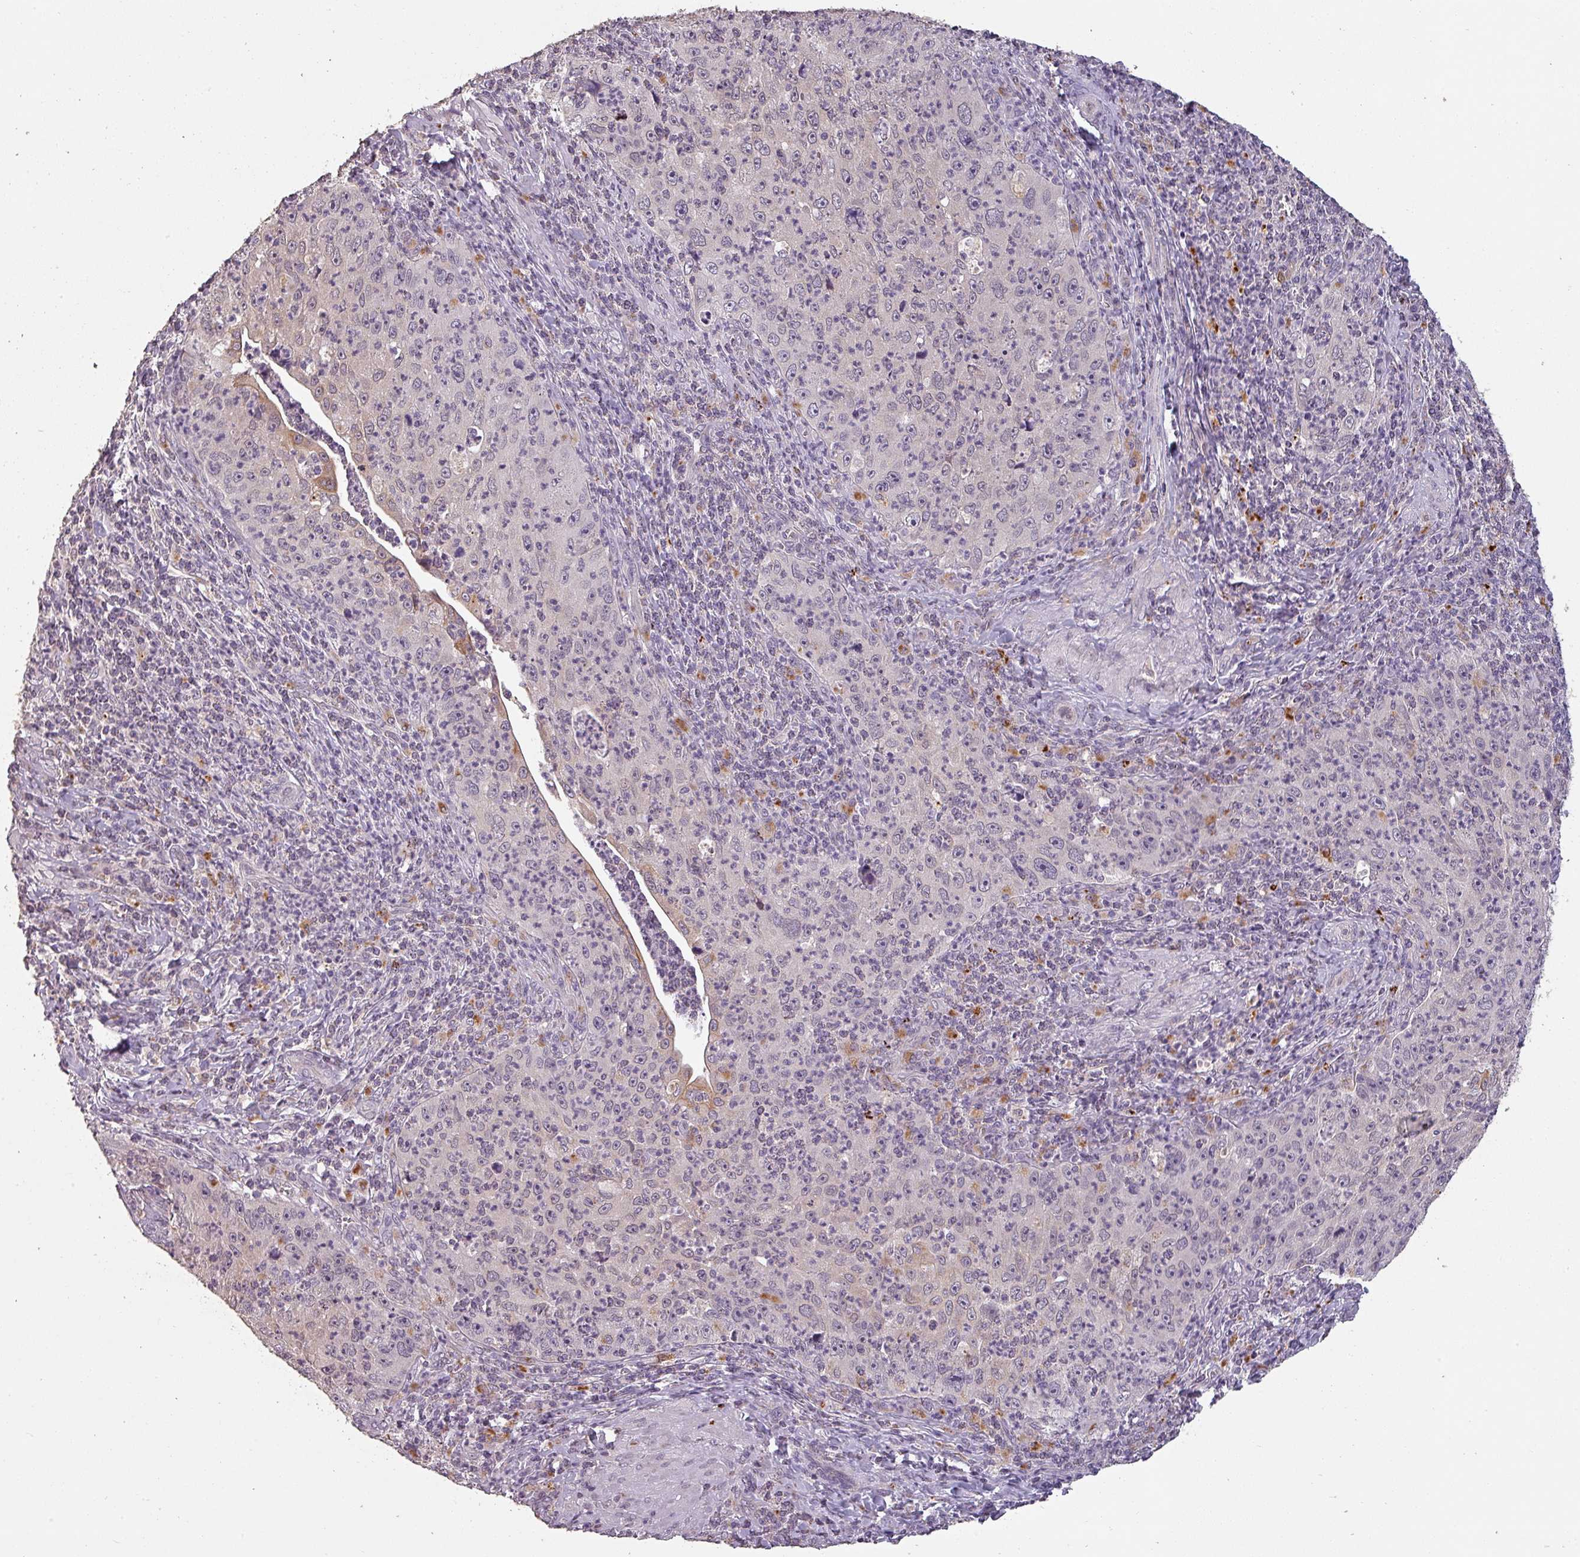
{"staining": {"intensity": "weak", "quantity": "<25%", "location": "cytoplasmic/membranous"}, "tissue": "cervical cancer", "cell_type": "Tumor cells", "image_type": "cancer", "snomed": [{"axis": "morphology", "description": "Squamous cell carcinoma, NOS"}, {"axis": "topography", "description": "Cervix"}], "caption": "This micrograph is of cervical cancer stained with IHC to label a protein in brown with the nuclei are counter-stained blue. There is no expression in tumor cells.", "gene": "LYPLA1", "patient": {"sex": "female", "age": 30}}